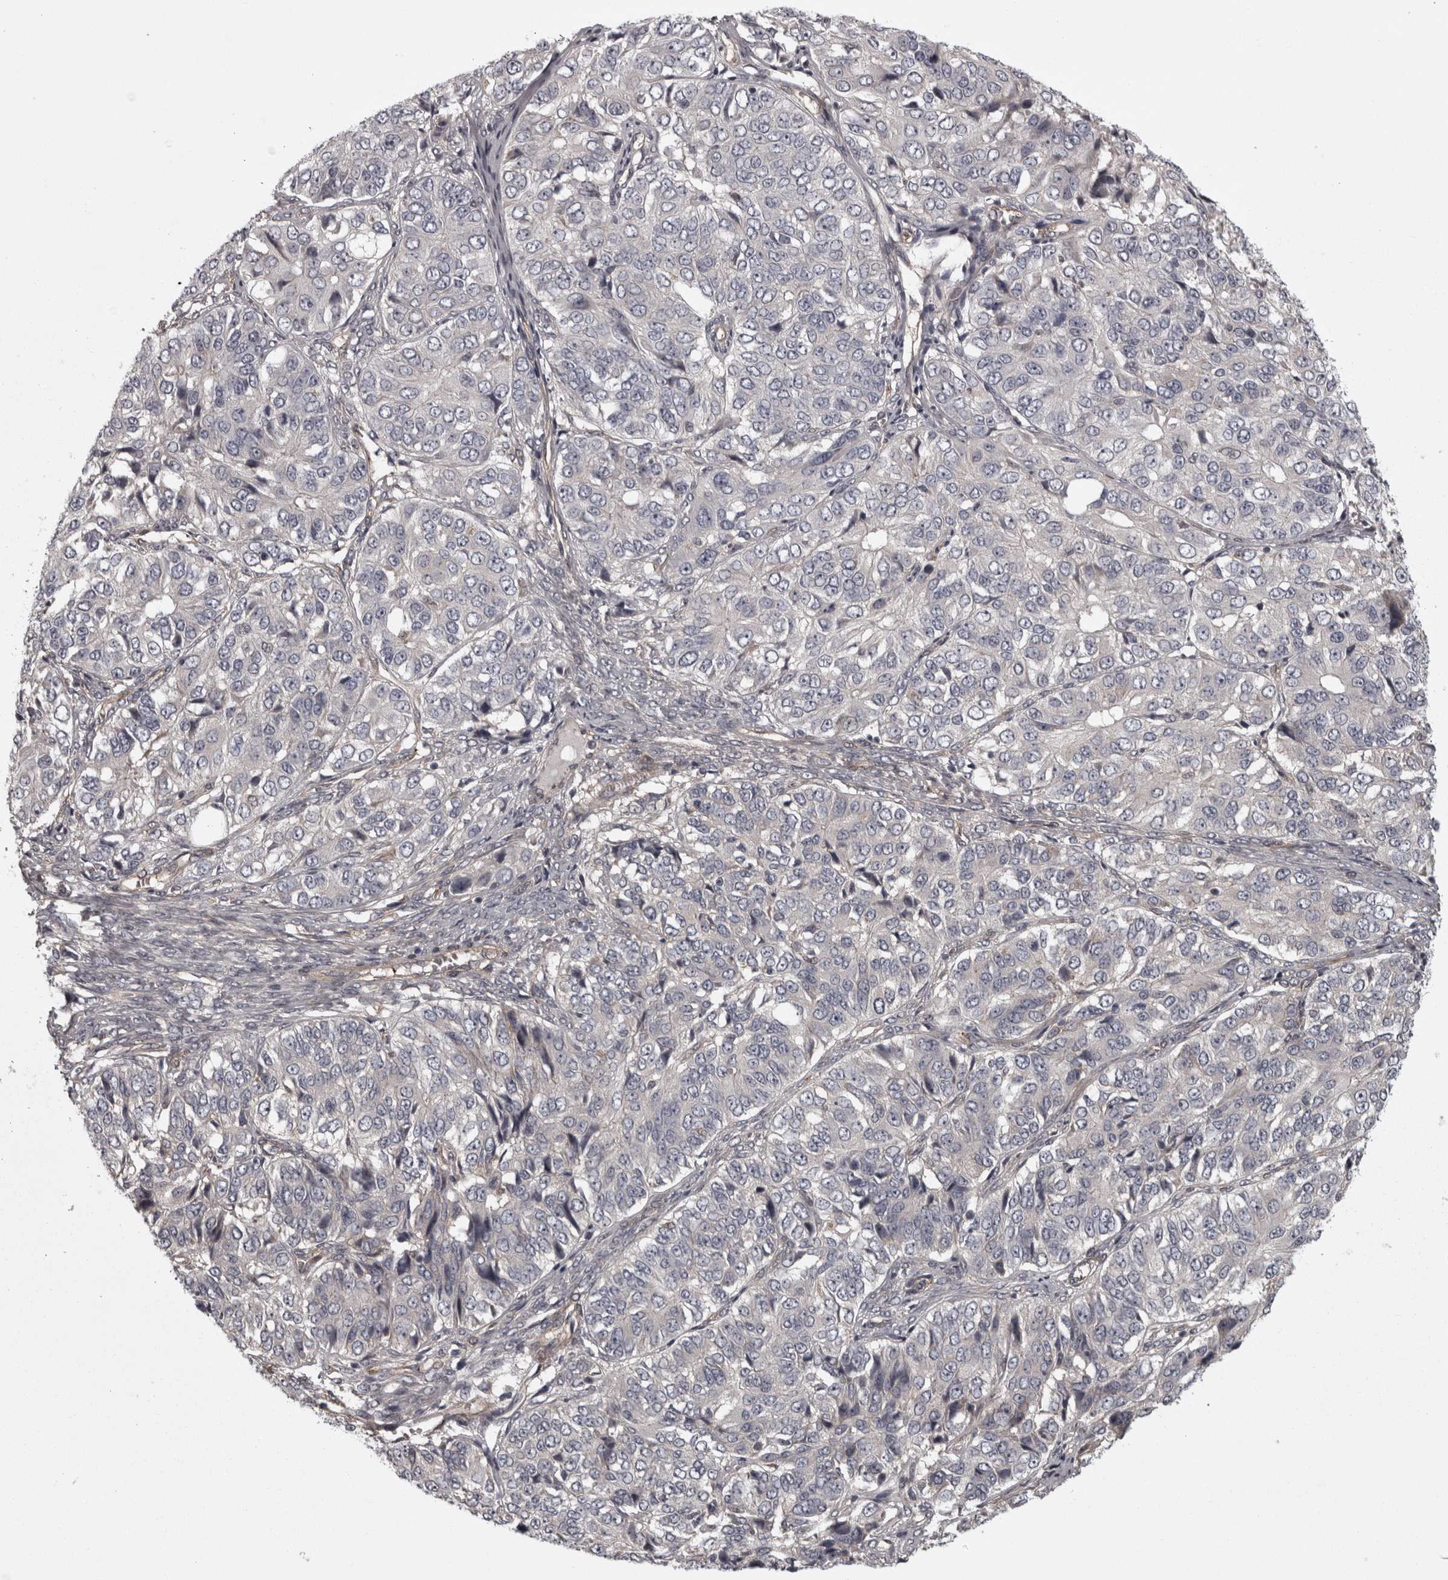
{"staining": {"intensity": "negative", "quantity": "none", "location": "none"}, "tissue": "ovarian cancer", "cell_type": "Tumor cells", "image_type": "cancer", "snomed": [{"axis": "morphology", "description": "Carcinoma, endometroid"}, {"axis": "topography", "description": "Ovary"}], "caption": "Histopathology image shows no significant protein staining in tumor cells of ovarian cancer. (Stains: DAB immunohistochemistry with hematoxylin counter stain, Microscopy: brightfield microscopy at high magnification).", "gene": "RSU1", "patient": {"sex": "female", "age": 51}}